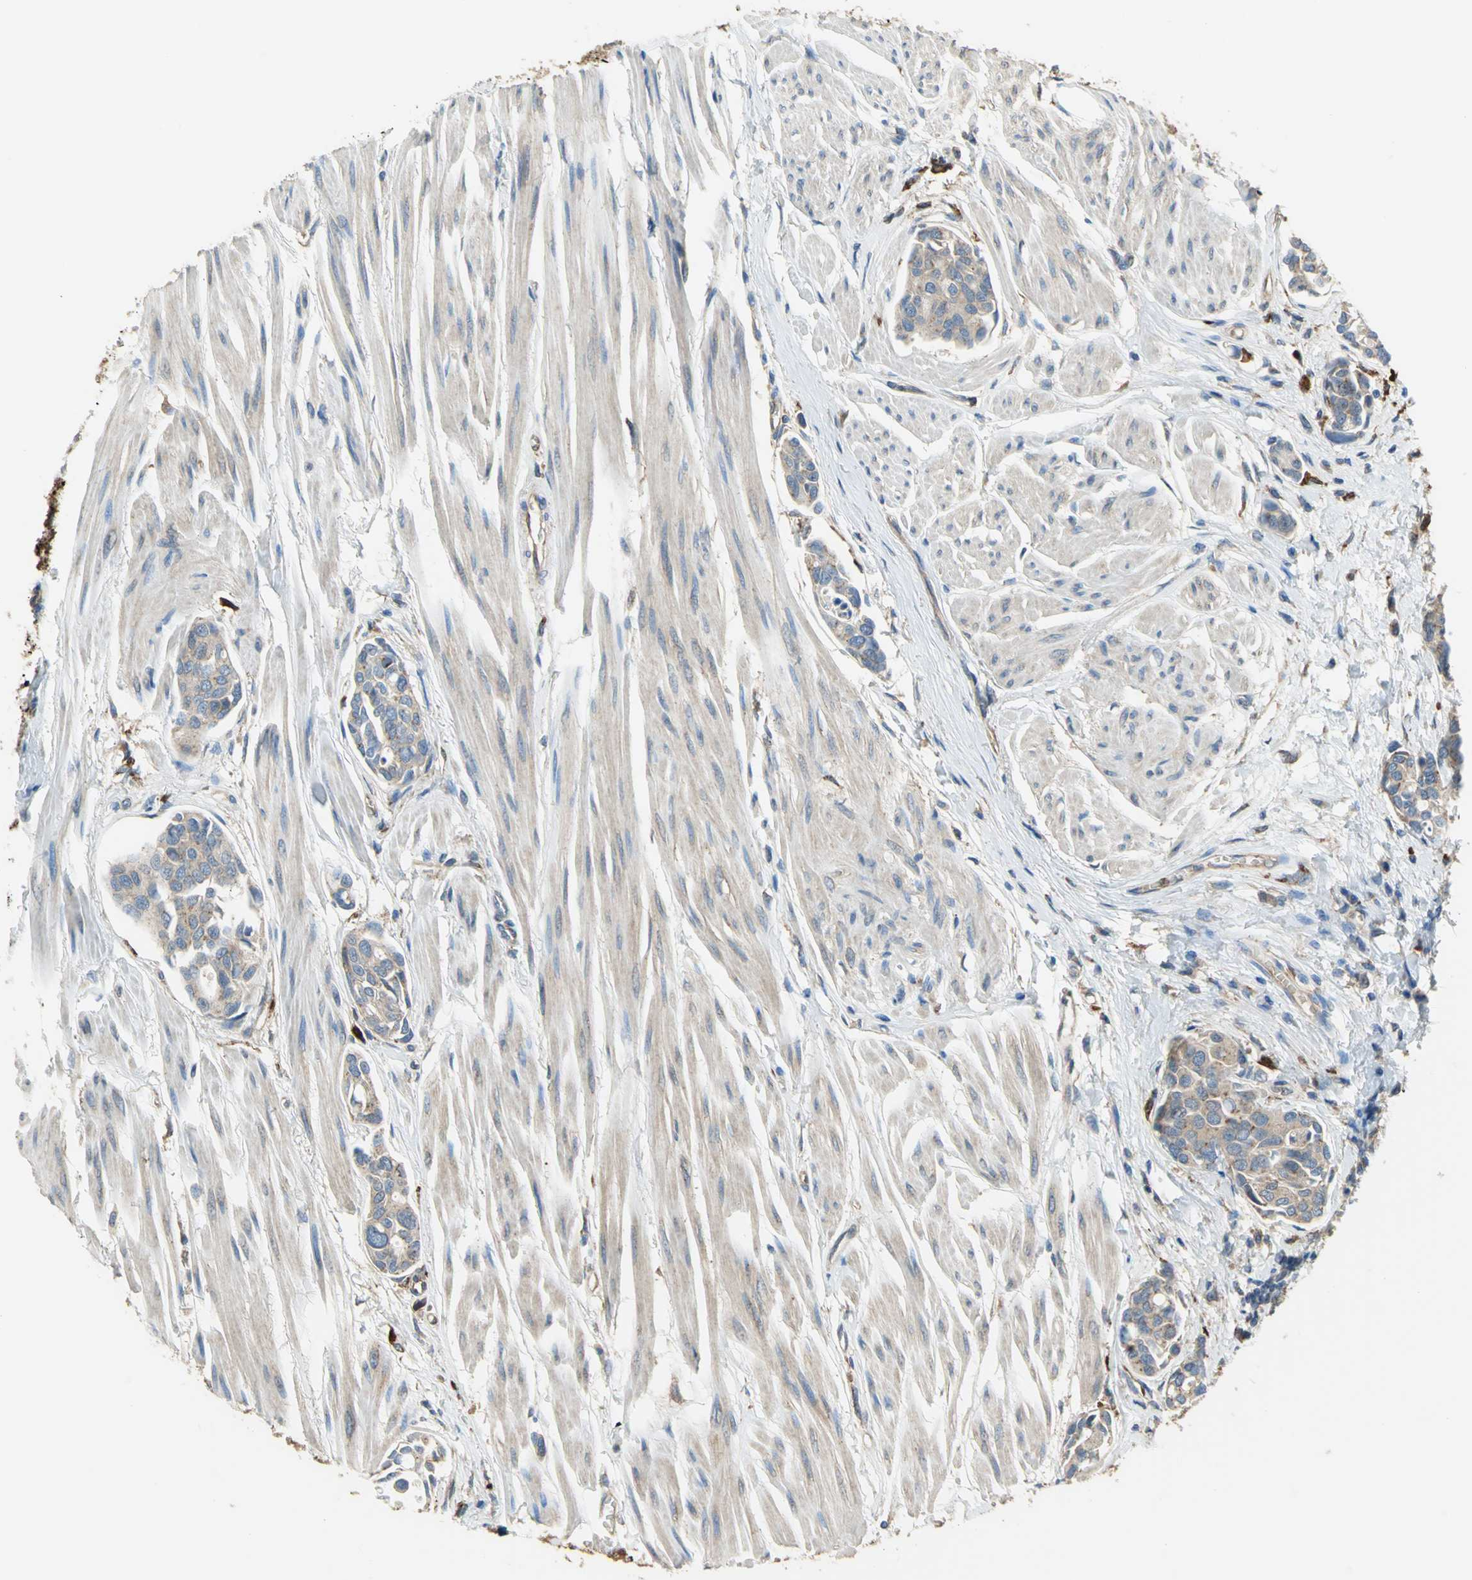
{"staining": {"intensity": "weak", "quantity": "25%-75%", "location": "cytoplasmic/membranous"}, "tissue": "urothelial cancer", "cell_type": "Tumor cells", "image_type": "cancer", "snomed": [{"axis": "morphology", "description": "Urothelial carcinoma, High grade"}, {"axis": "topography", "description": "Urinary bladder"}], "caption": "Tumor cells reveal low levels of weak cytoplasmic/membranous staining in approximately 25%-75% of cells in human high-grade urothelial carcinoma.", "gene": "DIAPH2", "patient": {"sex": "male", "age": 78}}